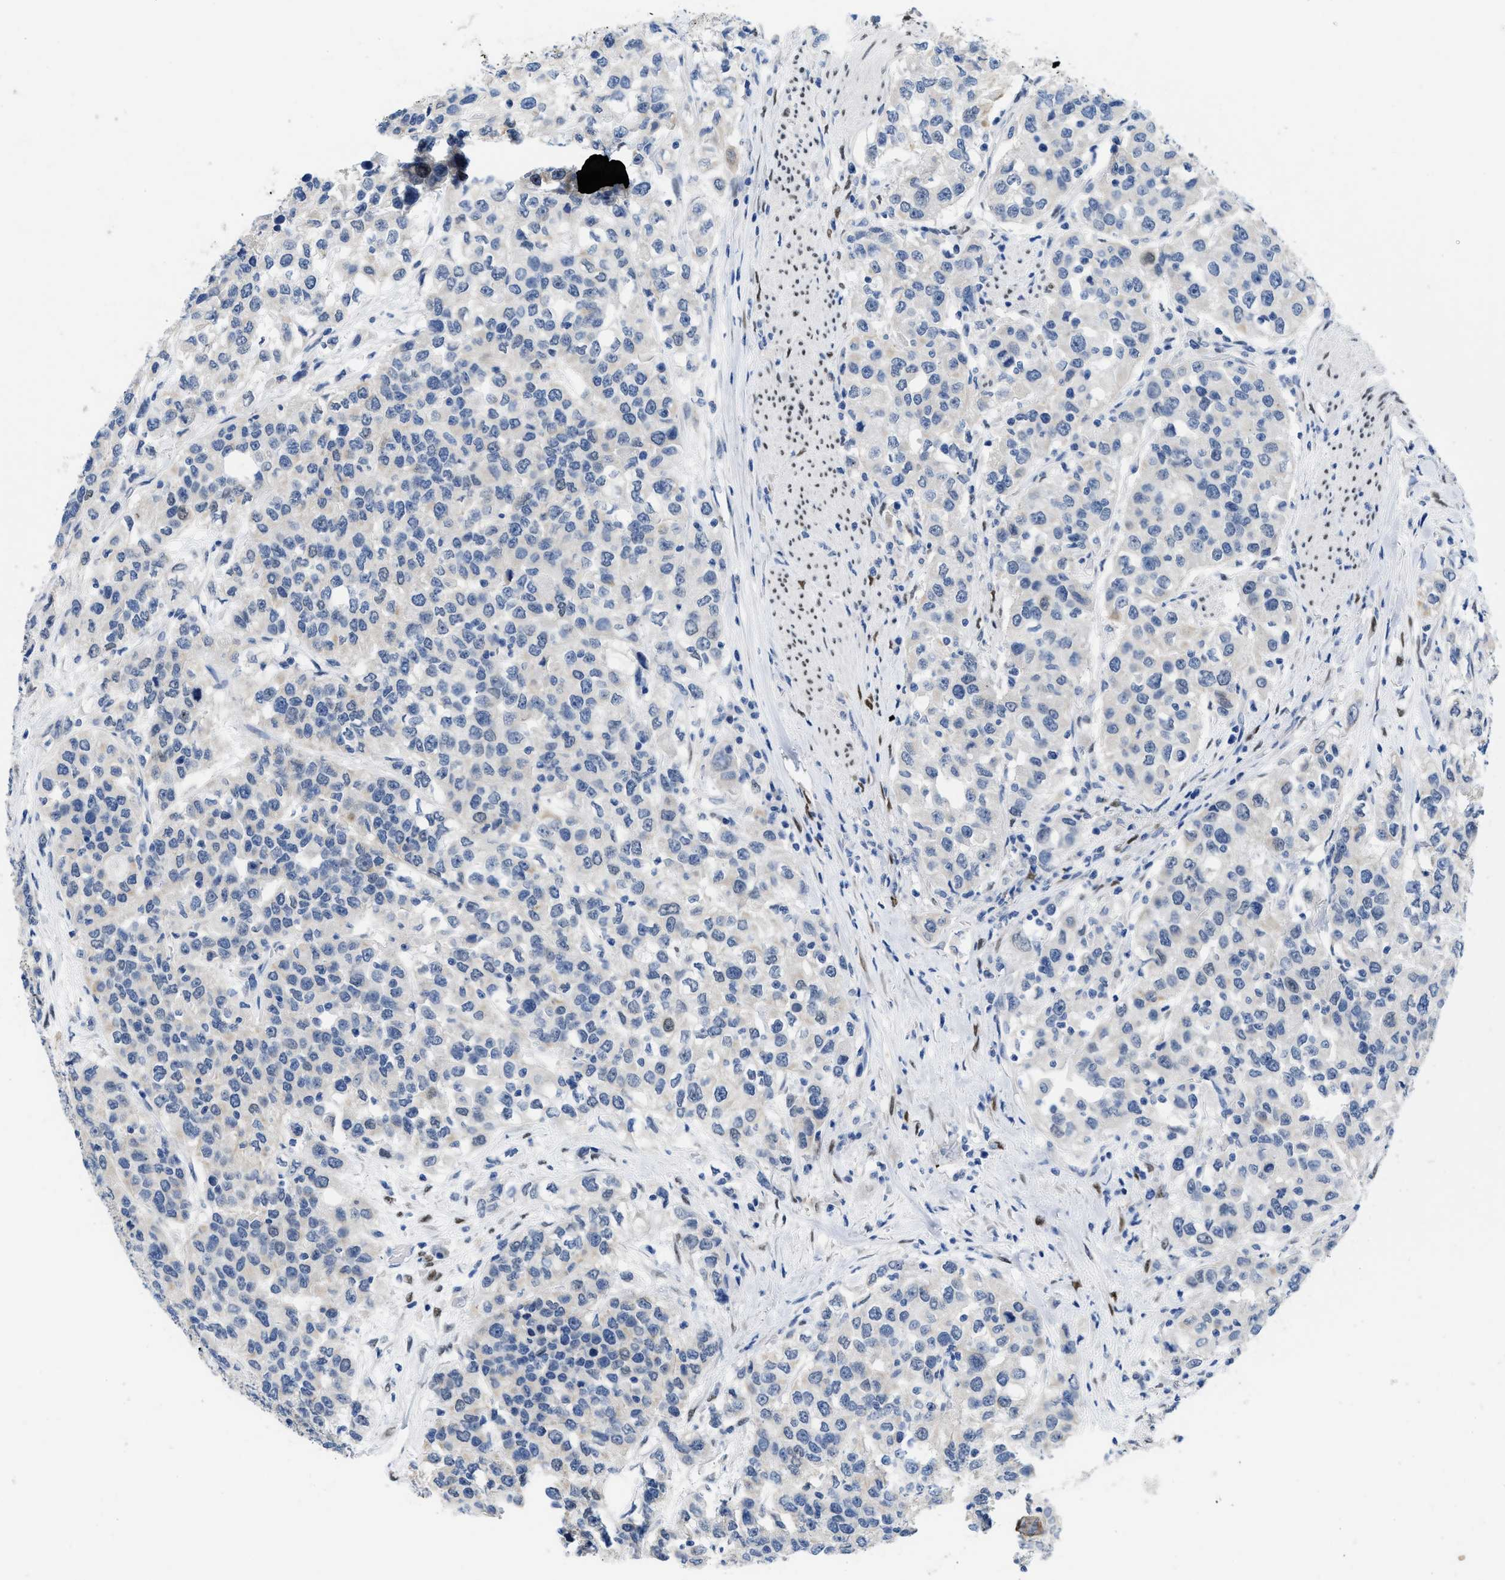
{"staining": {"intensity": "negative", "quantity": "none", "location": "none"}, "tissue": "urothelial cancer", "cell_type": "Tumor cells", "image_type": "cancer", "snomed": [{"axis": "morphology", "description": "Urothelial carcinoma, High grade"}, {"axis": "topography", "description": "Urinary bladder"}], "caption": "The micrograph exhibits no significant positivity in tumor cells of urothelial carcinoma (high-grade). The staining was performed using DAB (3,3'-diaminobenzidine) to visualize the protein expression in brown, while the nuclei were stained in blue with hematoxylin (Magnification: 20x).", "gene": "NFIX", "patient": {"sex": "female", "age": 80}}